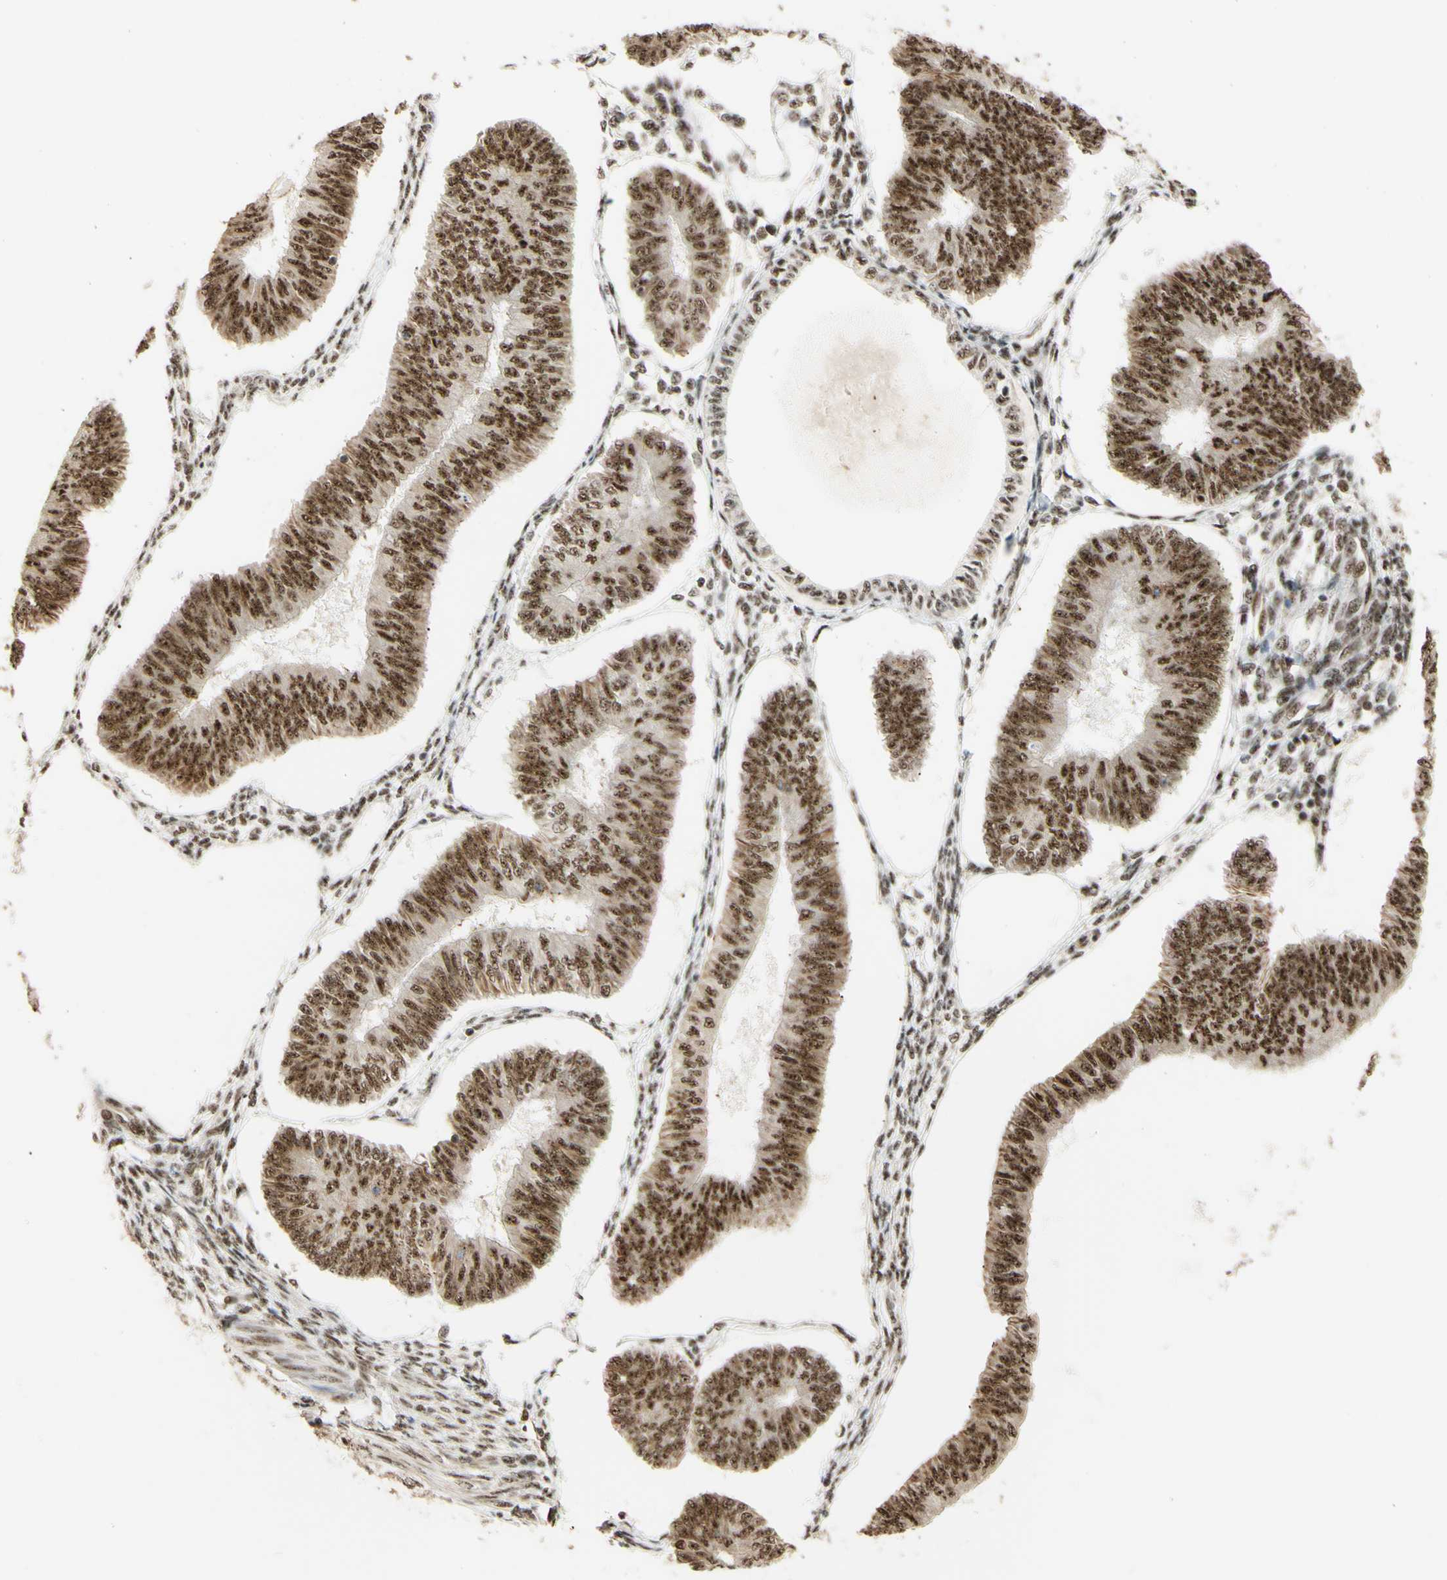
{"staining": {"intensity": "strong", "quantity": ">75%", "location": "nuclear"}, "tissue": "endometrial cancer", "cell_type": "Tumor cells", "image_type": "cancer", "snomed": [{"axis": "morphology", "description": "Adenocarcinoma, NOS"}, {"axis": "topography", "description": "Endometrium"}], "caption": "Immunohistochemistry (IHC) (DAB (3,3'-diaminobenzidine)) staining of adenocarcinoma (endometrial) reveals strong nuclear protein staining in approximately >75% of tumor cells.", "gene": "SAP18", "patient": {"sex": "female", "age": 58}}